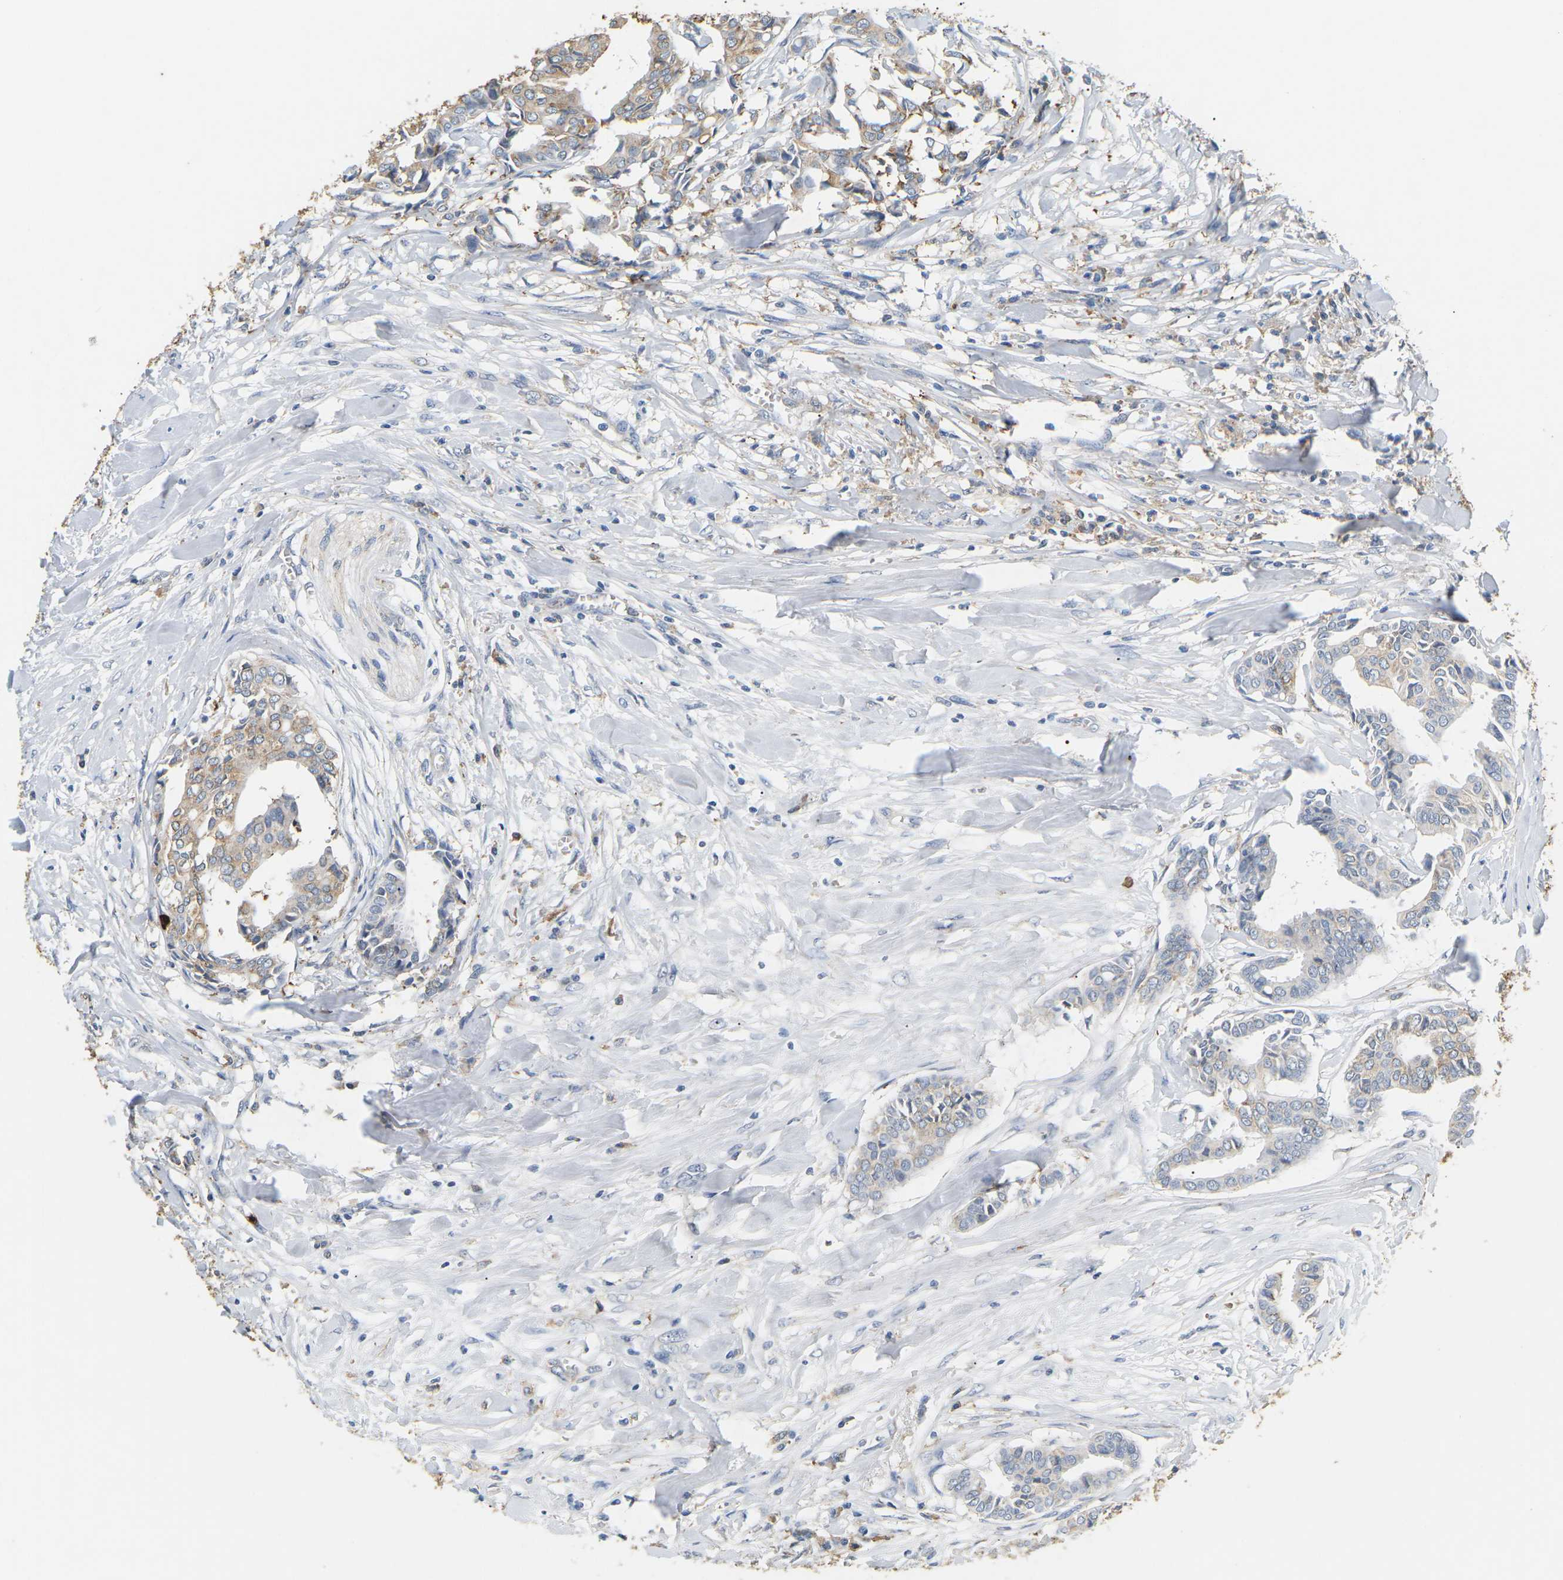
{"staining": {"intensity": "weak", "quantity": "<25%", "location": "cytoplasmic/membranous"}, "tissue": "head and neck cancer", "cell_type": "Tumor cells", "image_type": "cancer", "snomed": [{"axis": "morphology", "description": "Adenocarcinoma, NOS"}, {"axis": "topography", "description": "Salivary gland"}, {"axis": "topography", "description": "Head-Neck"}], "caption": "IHC image of neoplastic tissue: adenocarcinoma (head and neck) stained with DAB (3,3'-diaminobenzidine) shows no significant protein expression in tumor cells.", "gene": "ADM", "patient": {"sex": "female", "age": 59}}